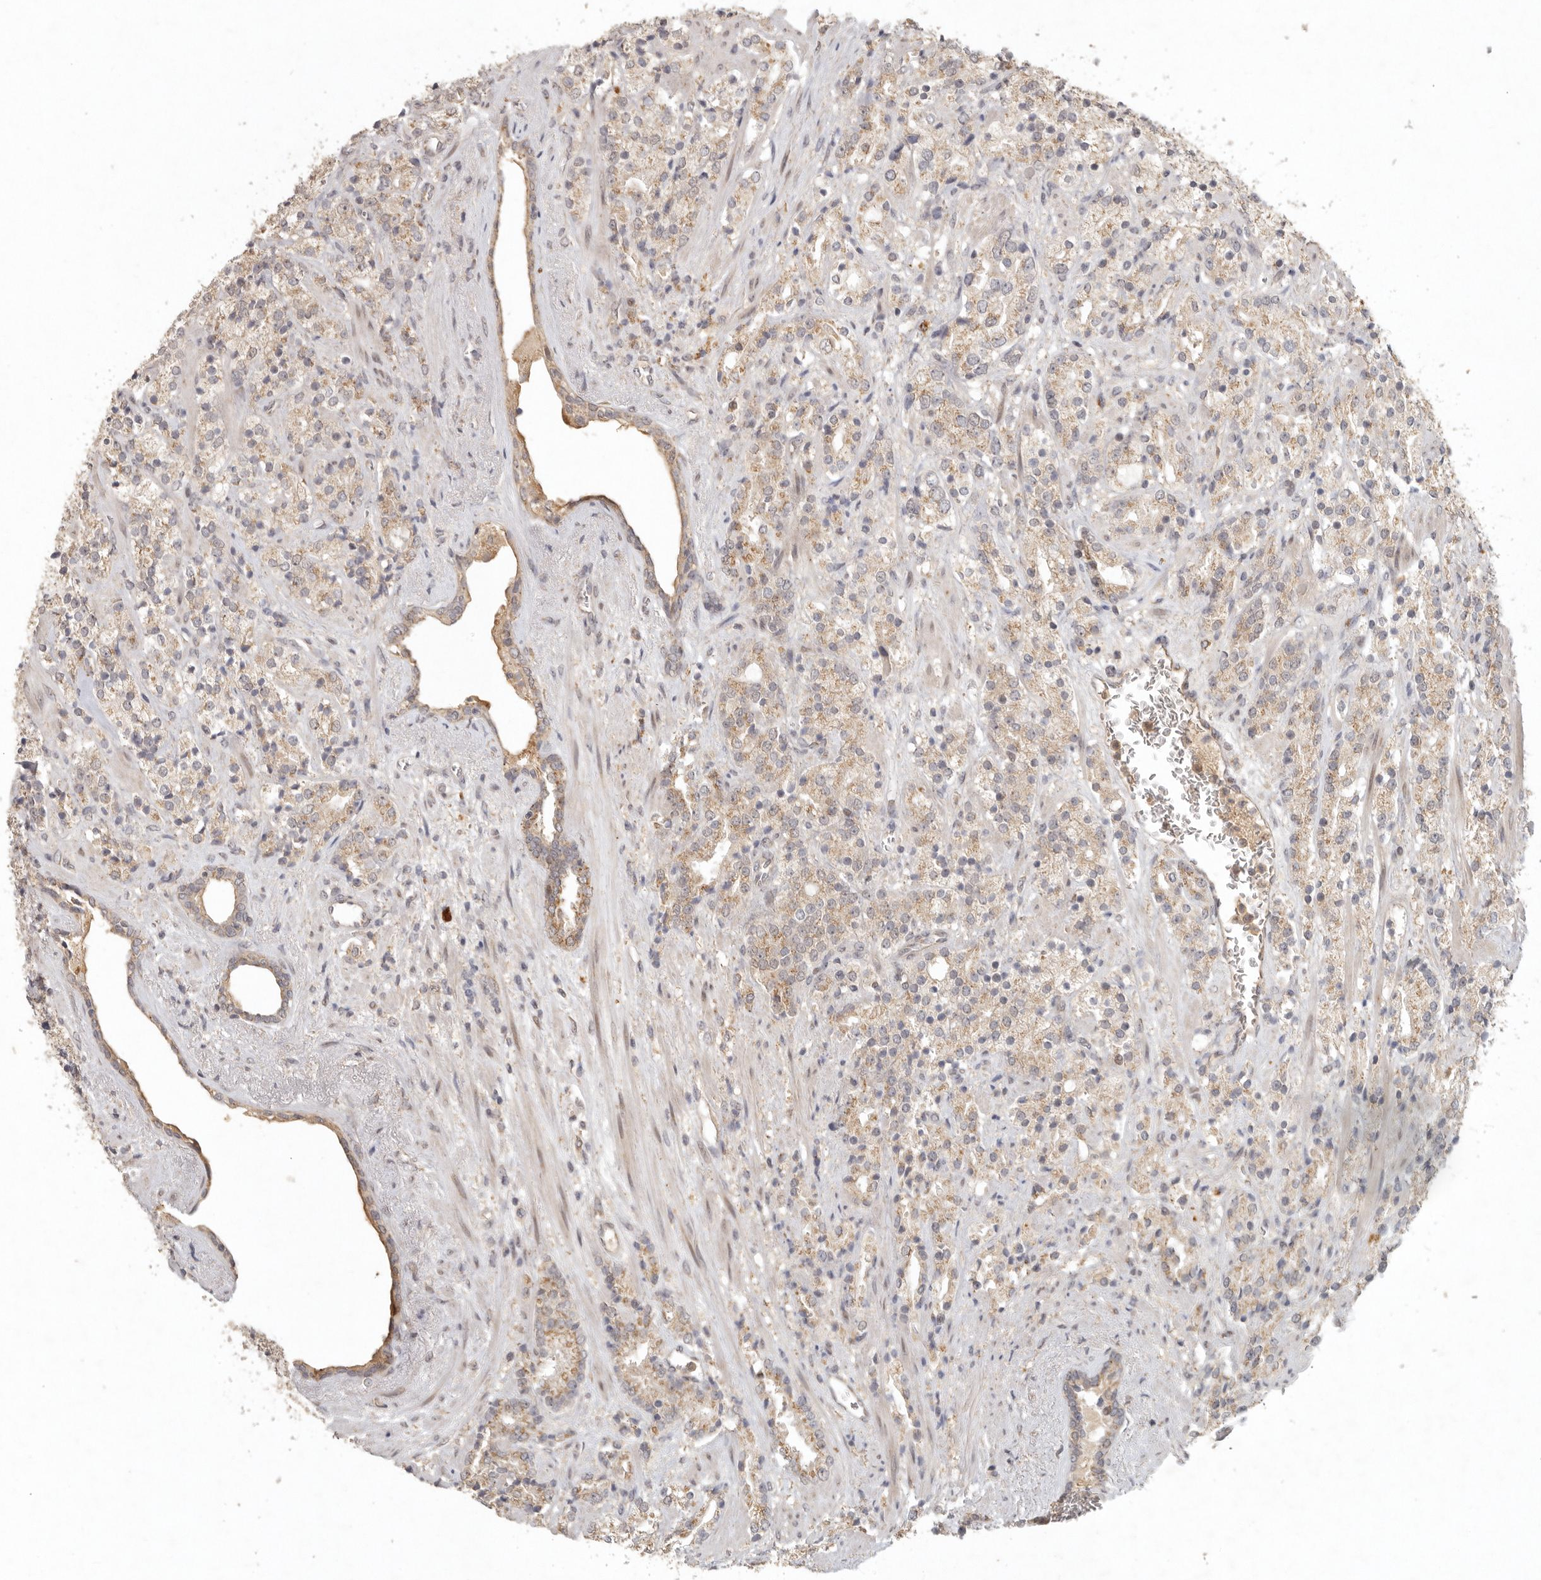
{"staining": {"intensity": "weak", "quantity": ">75%", "location": "cytoplasmic/membranous"}, "tissue": "prostate cancer", "cell_type": "Tumor cells", "image_type": "cancer", "snomed": [{"axis": "morphology", "description": "Adenocarcinoma, High grade"}, {"axis": "topography", "description": "Prostate"}], "caption": "Brown immunohistochemical staining in human high-grade adenocarcinoma (prostate) demonstrates weak cytoplasmic/membranous staining in approximately >75% of tumor cells.", "gene": "LRRC75A", "patient": {"sex": "male", "age": 71}}